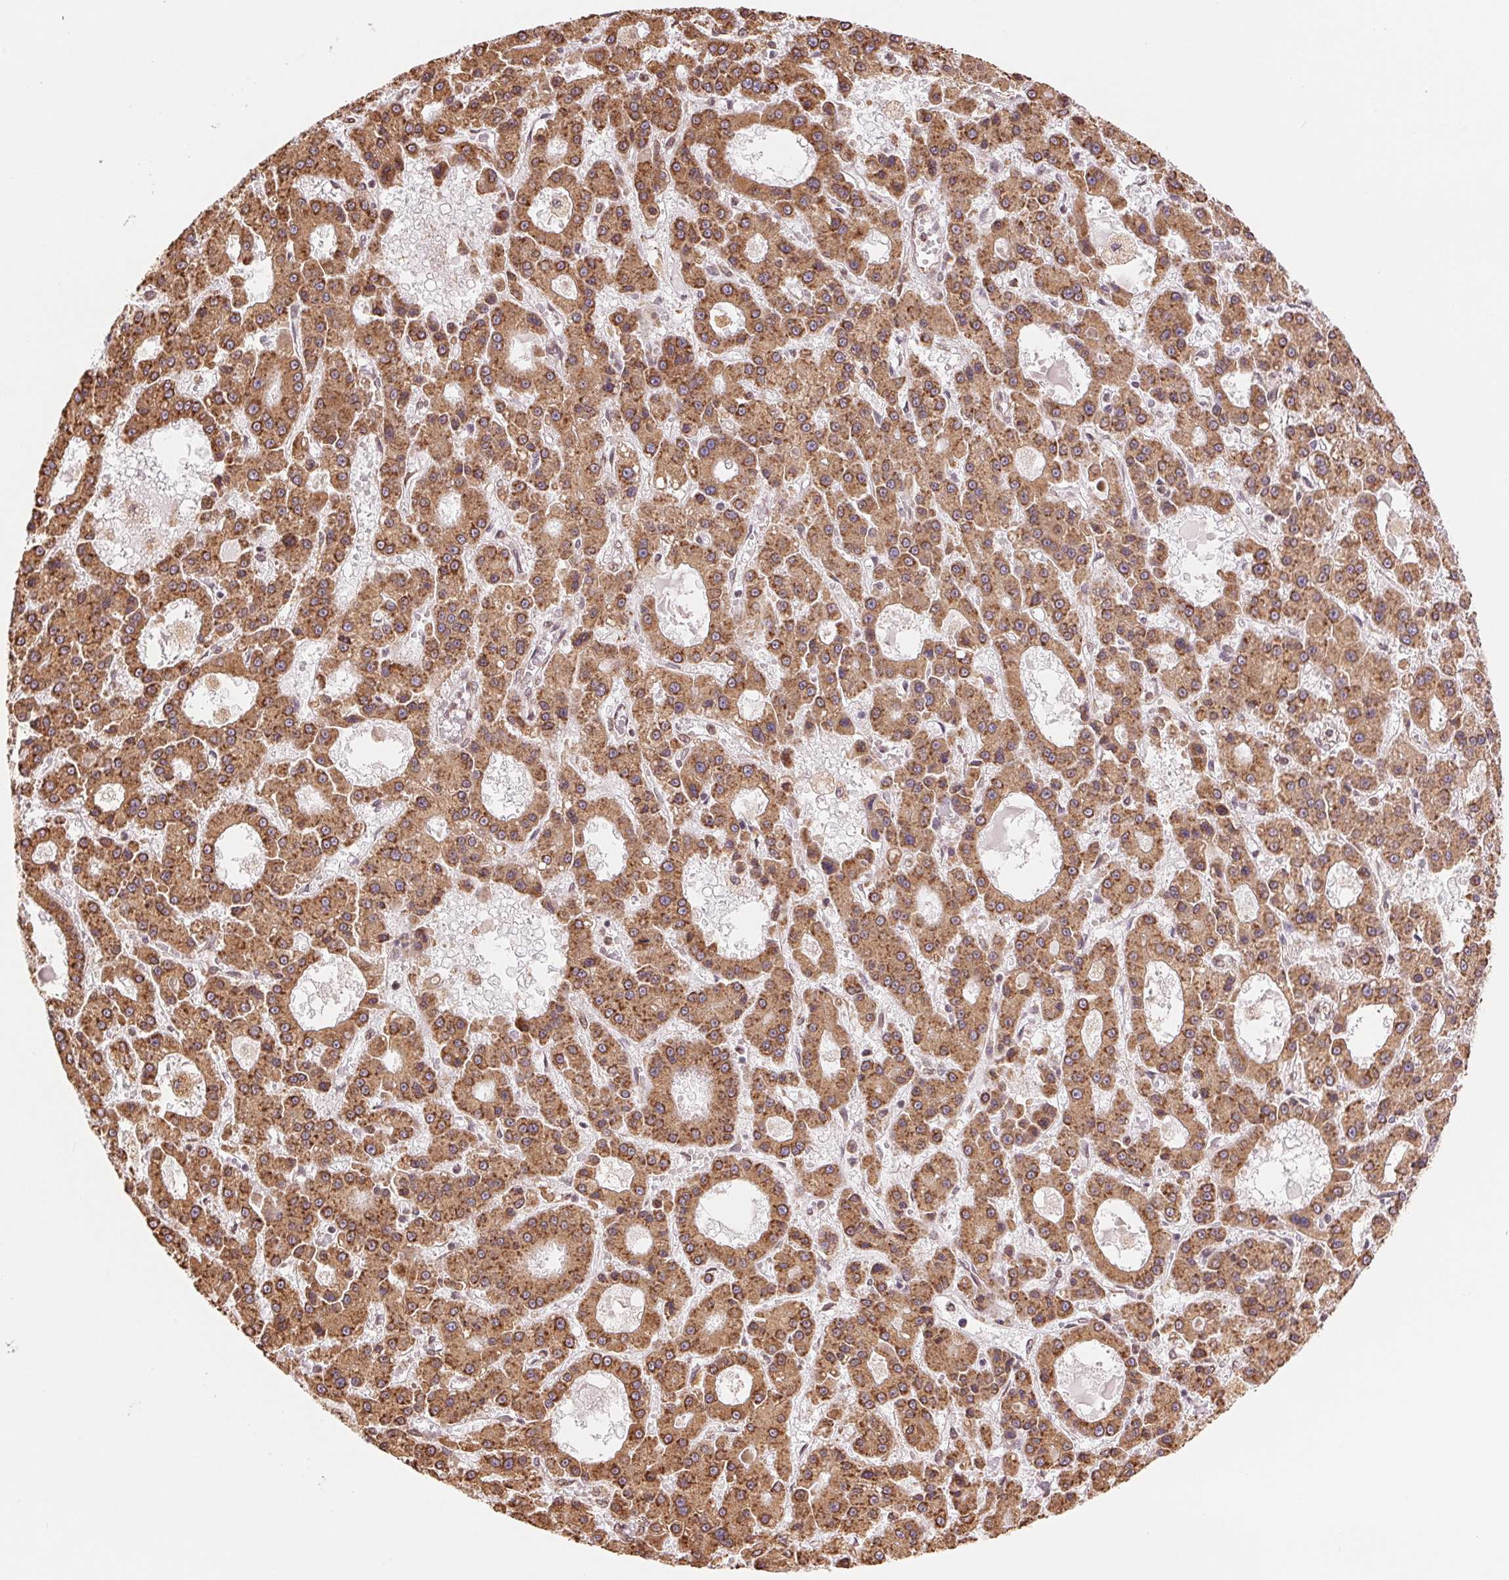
{"staining": {"intensity": "moderate", "quantity": ">75%", "location": "cytoplasmic/membranous"}, "tissue": "liver cancer", "cell_type": "Tumor cells", "image_type": "cancer", "snomed": [{"axis": "morphology", "description": "Carcinoma, Hepatocellular, NOS"}, {"axis": "topography", "description": "Liver"}], "caption": "This micrograph exhibits IHC staining of hepatocellular carcinoma (liver), with medium moderate cytoplasmic/membranous positivity in about >75% of tumor cells.", "gene": "RPN1", "patient": {"sex": "male", "age": 70}}